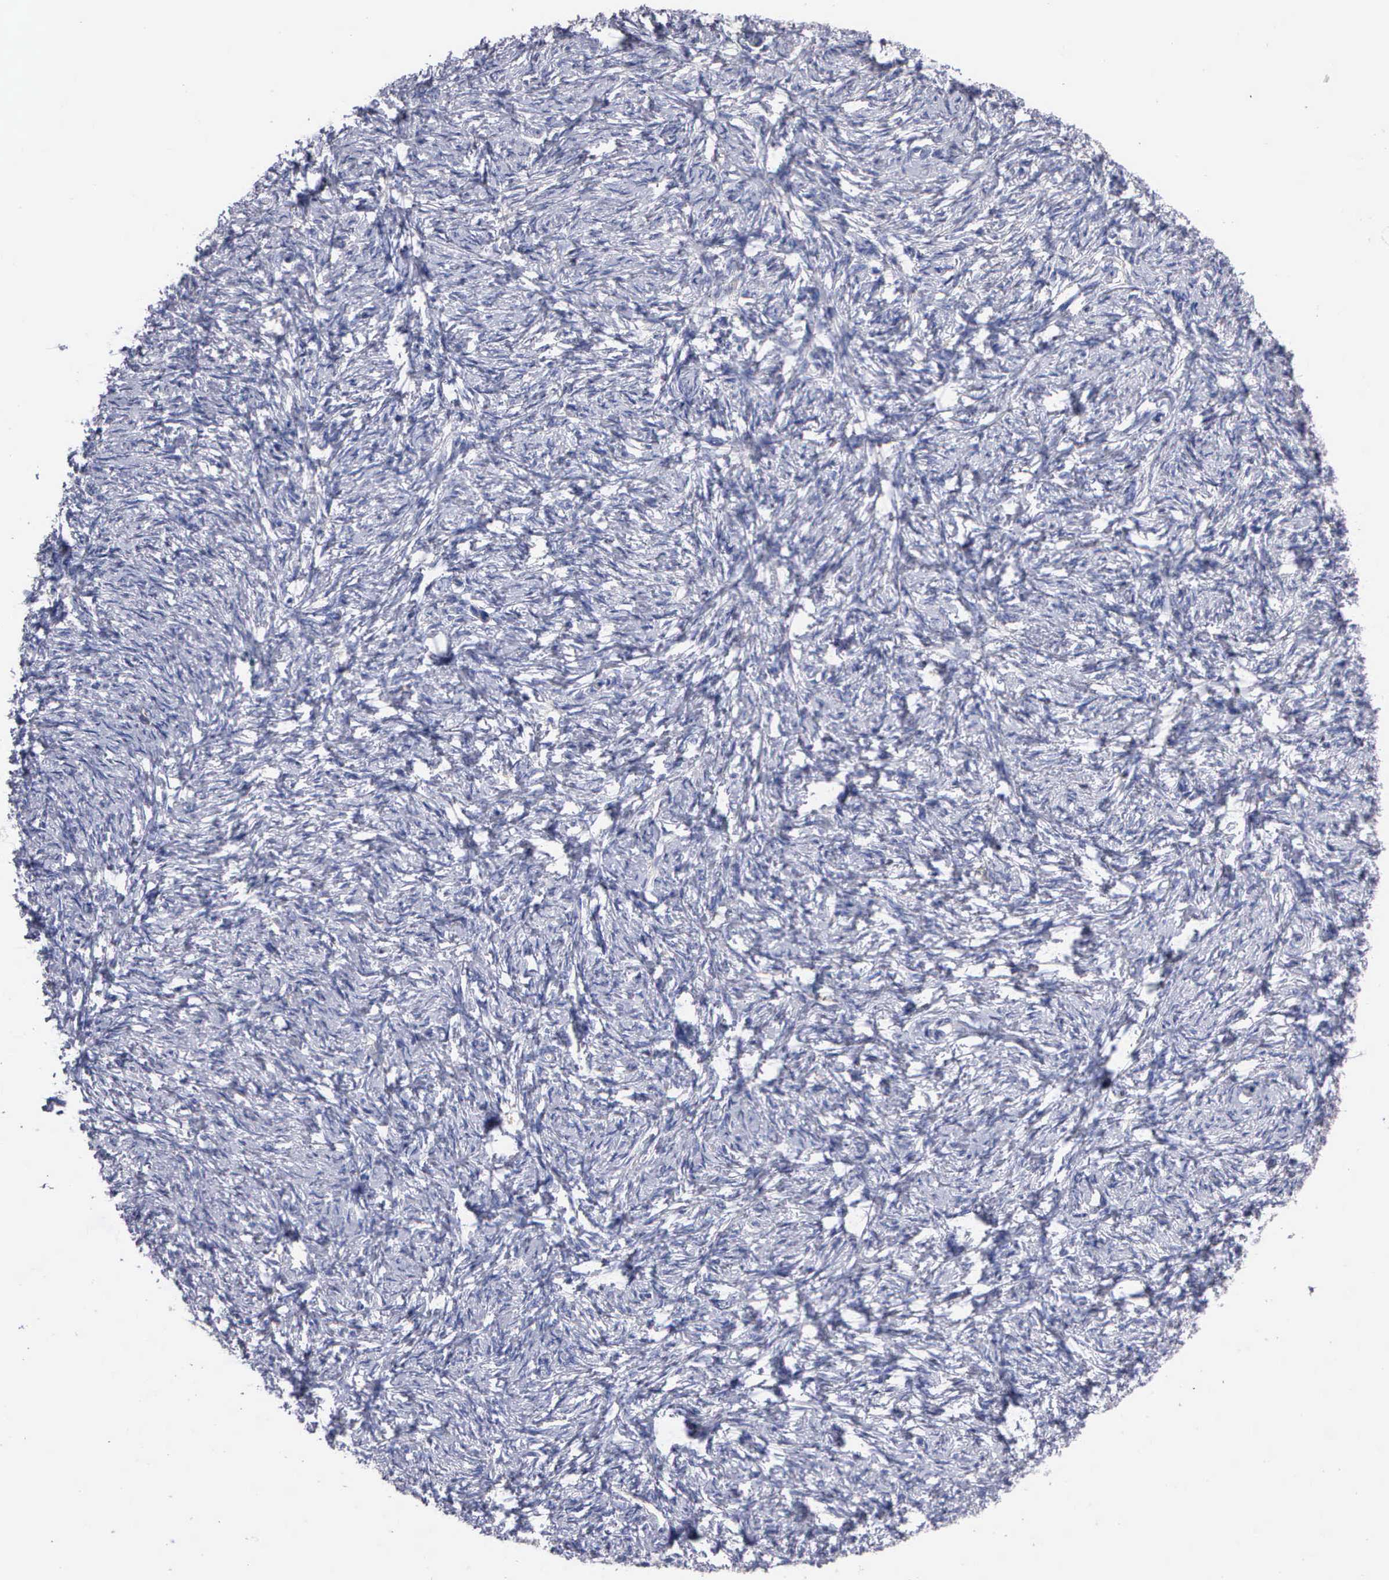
{"staining": {"intensity": "negative", "quantity": "none", "location": "none"}, "tissue": "ovarian cancer", "cell_type": "Tumor cells", "image_type": "cancer", "snomed": [{"axis": "morphology", "description": "Normal tissue, NOS"}, {"axis": "morphology", "description": "Cystadenocarcinoma, serous, NOS"}, {"axis": "topography", "description": "Ovary"}], "caption": "Immunohistochemistry (IHC) of ovarian cancer (serous cystadenocarcinoma) exhibits no staining in tumor cells.", "gene": "PTGS2", "patient": {"sex": "female", "age": 62}}